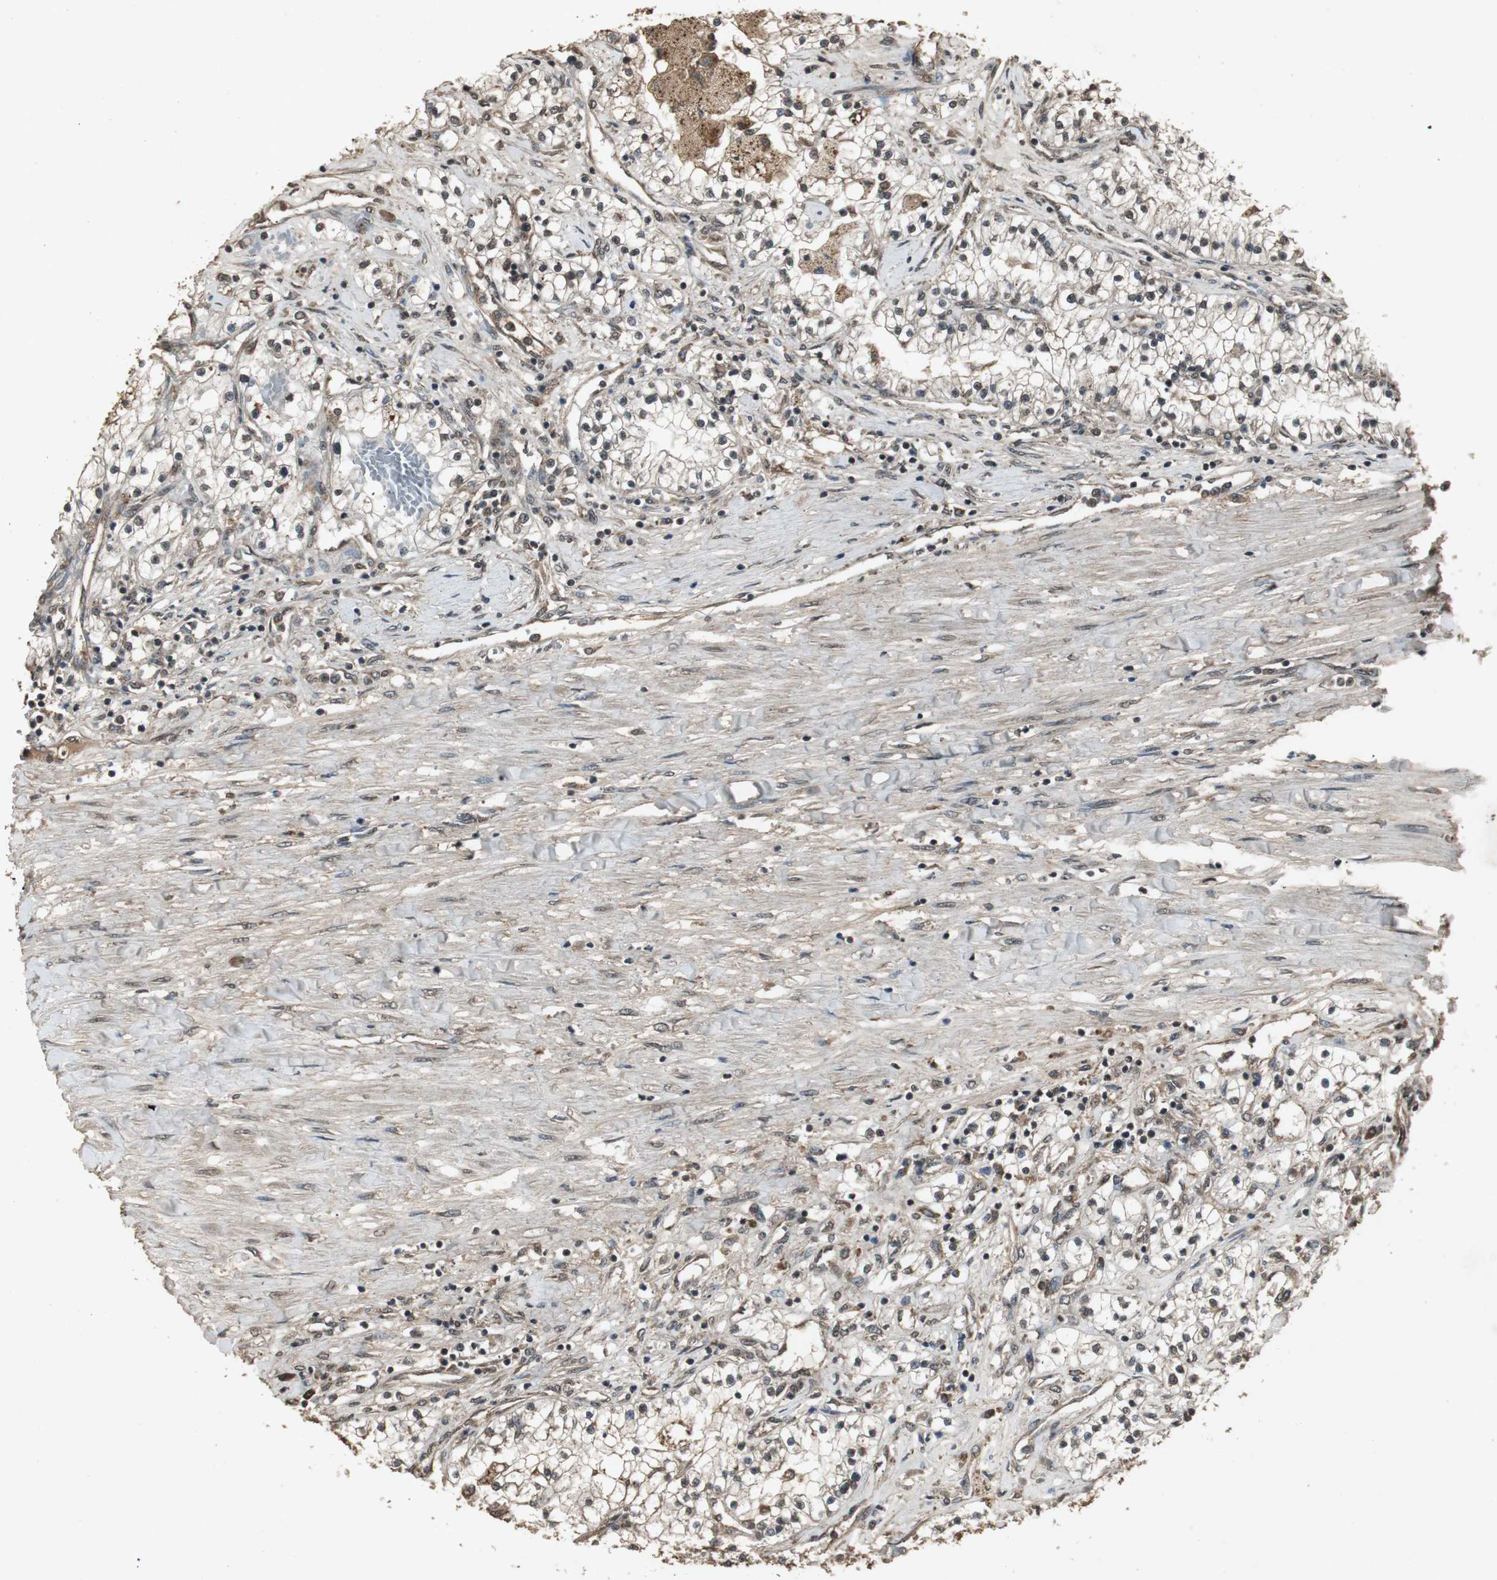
{"staining": {"intensity": "moderate", "quantity": ">75%", "location": "cytoplasmic/membranous,nuclear"}, "tissue": "renal cancer", "cell_type": "Tumor cells", "image_type": "cancer", "snomed": [{"axis": "morphology", "description": "Adenocarcinoma, NOS"}, {"axis": "topography", "description": "Kidney"}], "caption": "Adenocarcinoma (renal) stained with DAB immunohistochemistry displays medium levels of moderate cytoplasmic/membranous and nuclear positivity in about >75% of tumor cells.", "gene": "EMX1", "patient": {"sex": "male", "age": 68}}